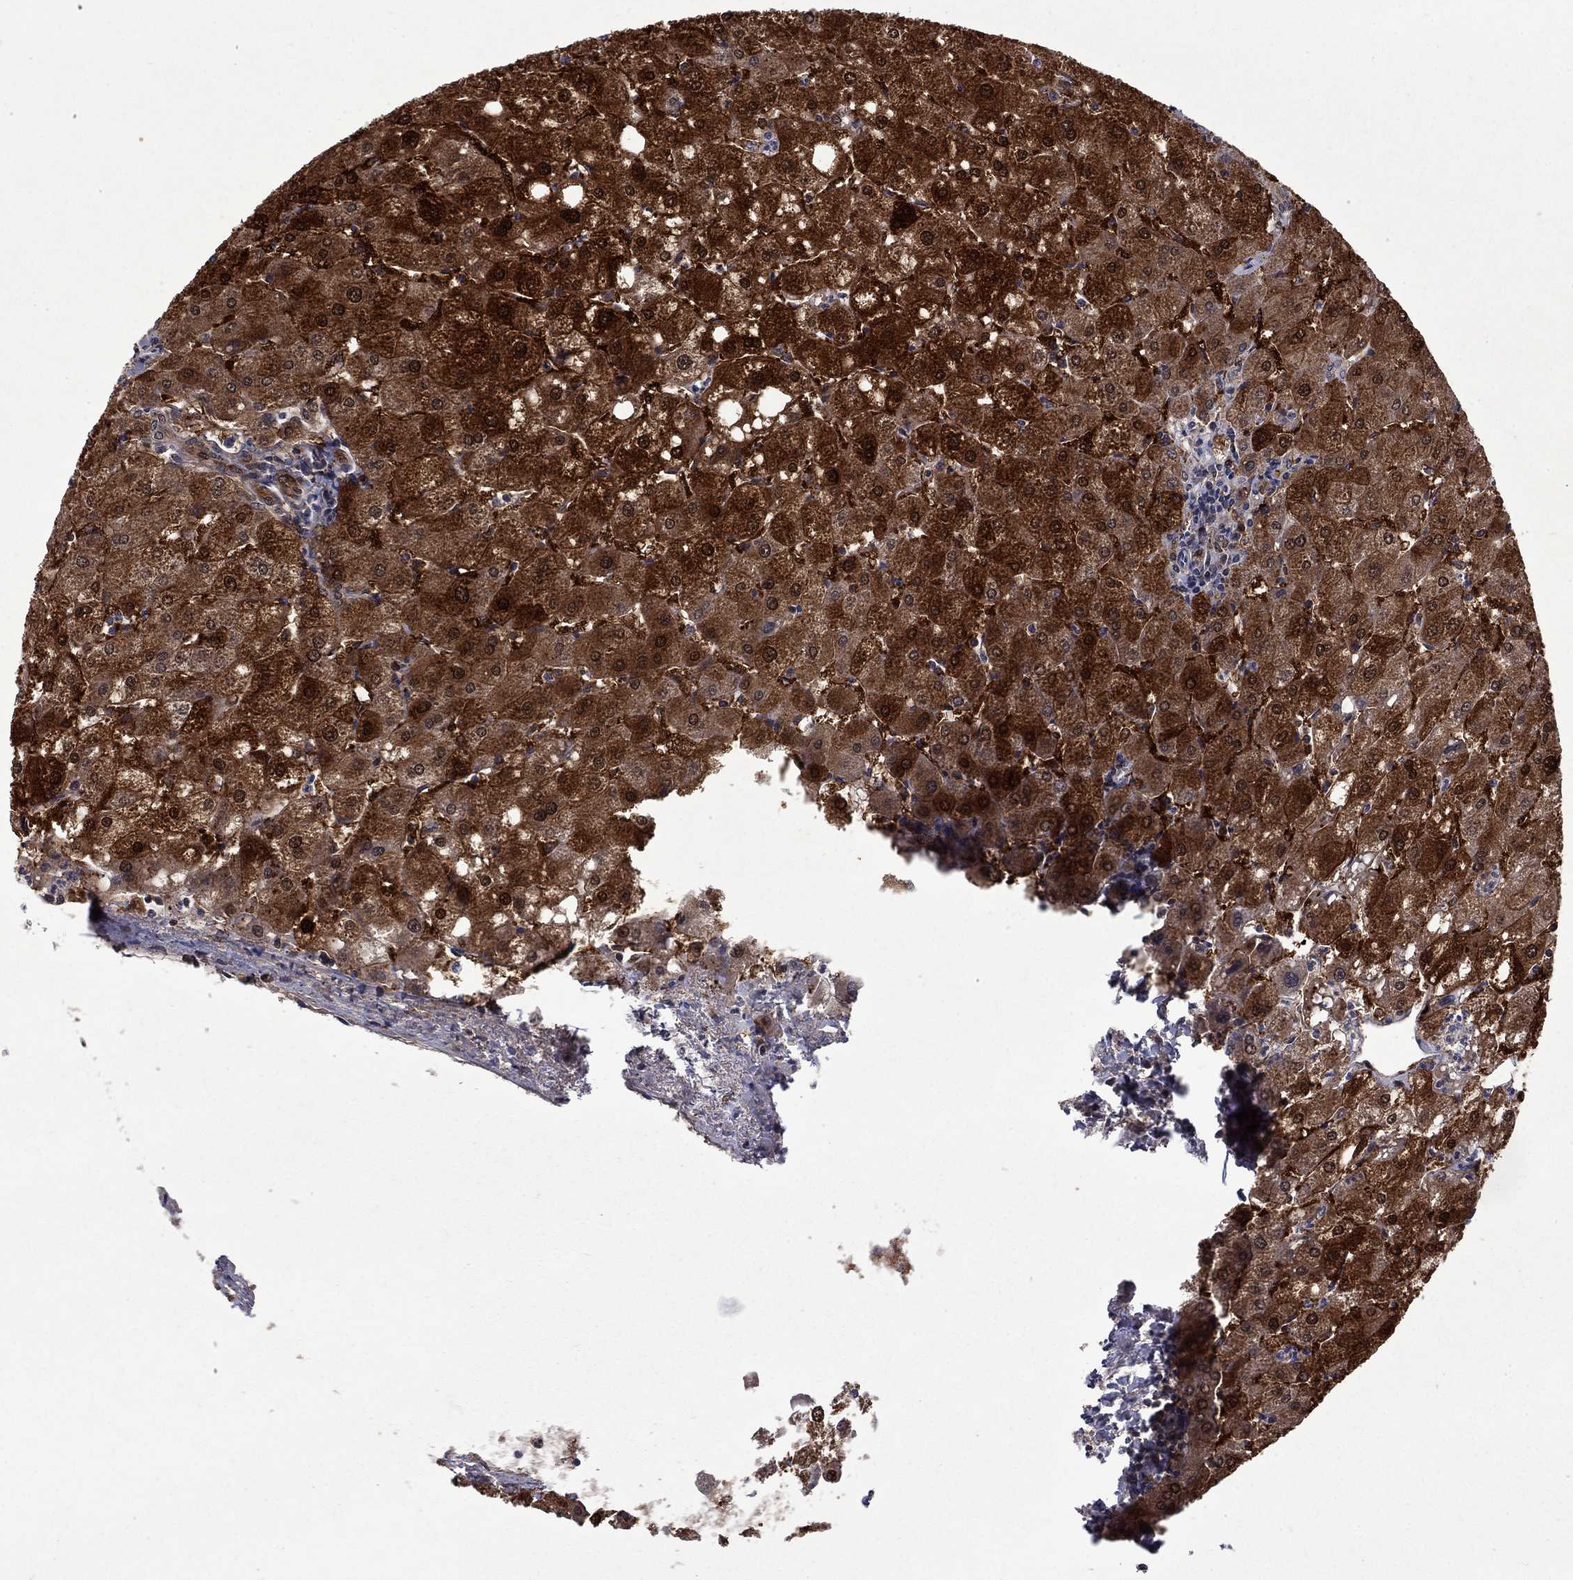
{"staining": {"intensity": "moderate", "quantity": "25%-75%", "location": "cytoplasmic/membranous"}, "tissue": "liver", "cell_type": "Cholangiocytes", "image_type": "normal", "snomed": [{"axis": "morphology", "description": "Normal tissue, NOS"}, {"axis": "topography", "description": "Liver"}], "caption": "Immunohistochemical staining of normal liver reveals medium levels of moderate cytoplasmic/membranous staining in about 25%-75% of cholangiocytes. (Brightfield microscopy of DAB IHC at high magnification).", "gene": "CBR1", "patient": {"sex": "male", "age": 67}}